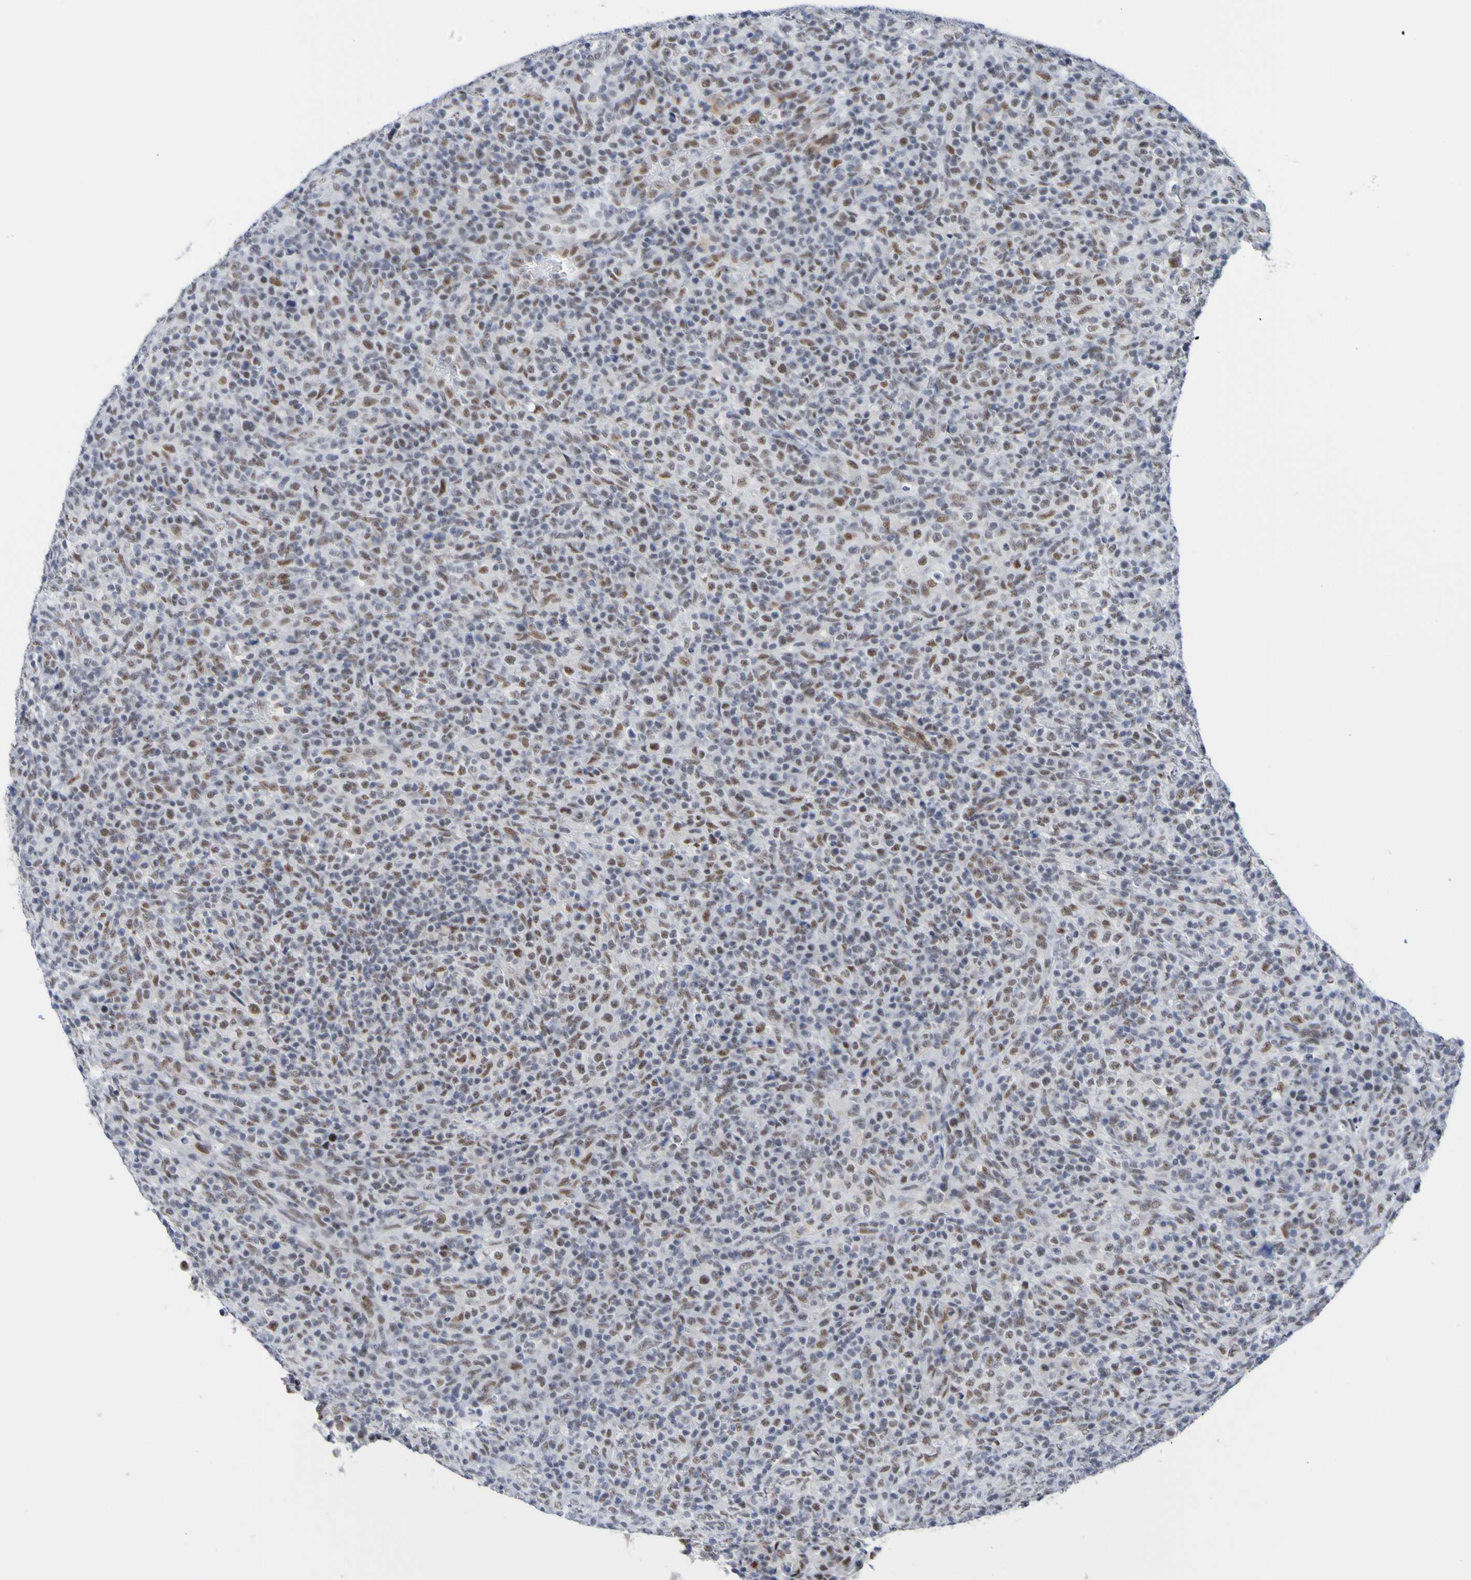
{"staining": {"intensity": "moderate", "quantity": "<25%", "location": "nuclear"}, "tissue": "lymphoma", "cell_type": "Tumor cells", "image_type": "cancer", "snomed": [{"axis": "morphology", "description": "Malignant lymphoma, non-Hodgkin's type, High grade"}, {"axis": "topography", "description": "Lymph node"}], "caption": "Brown immunohistochemical staining in lymphoma reveals moderate nuclear positivity in about <25% of tumor cells.", "gene": "CDC5L", "patient": {"sex": "female", "age": 76}}